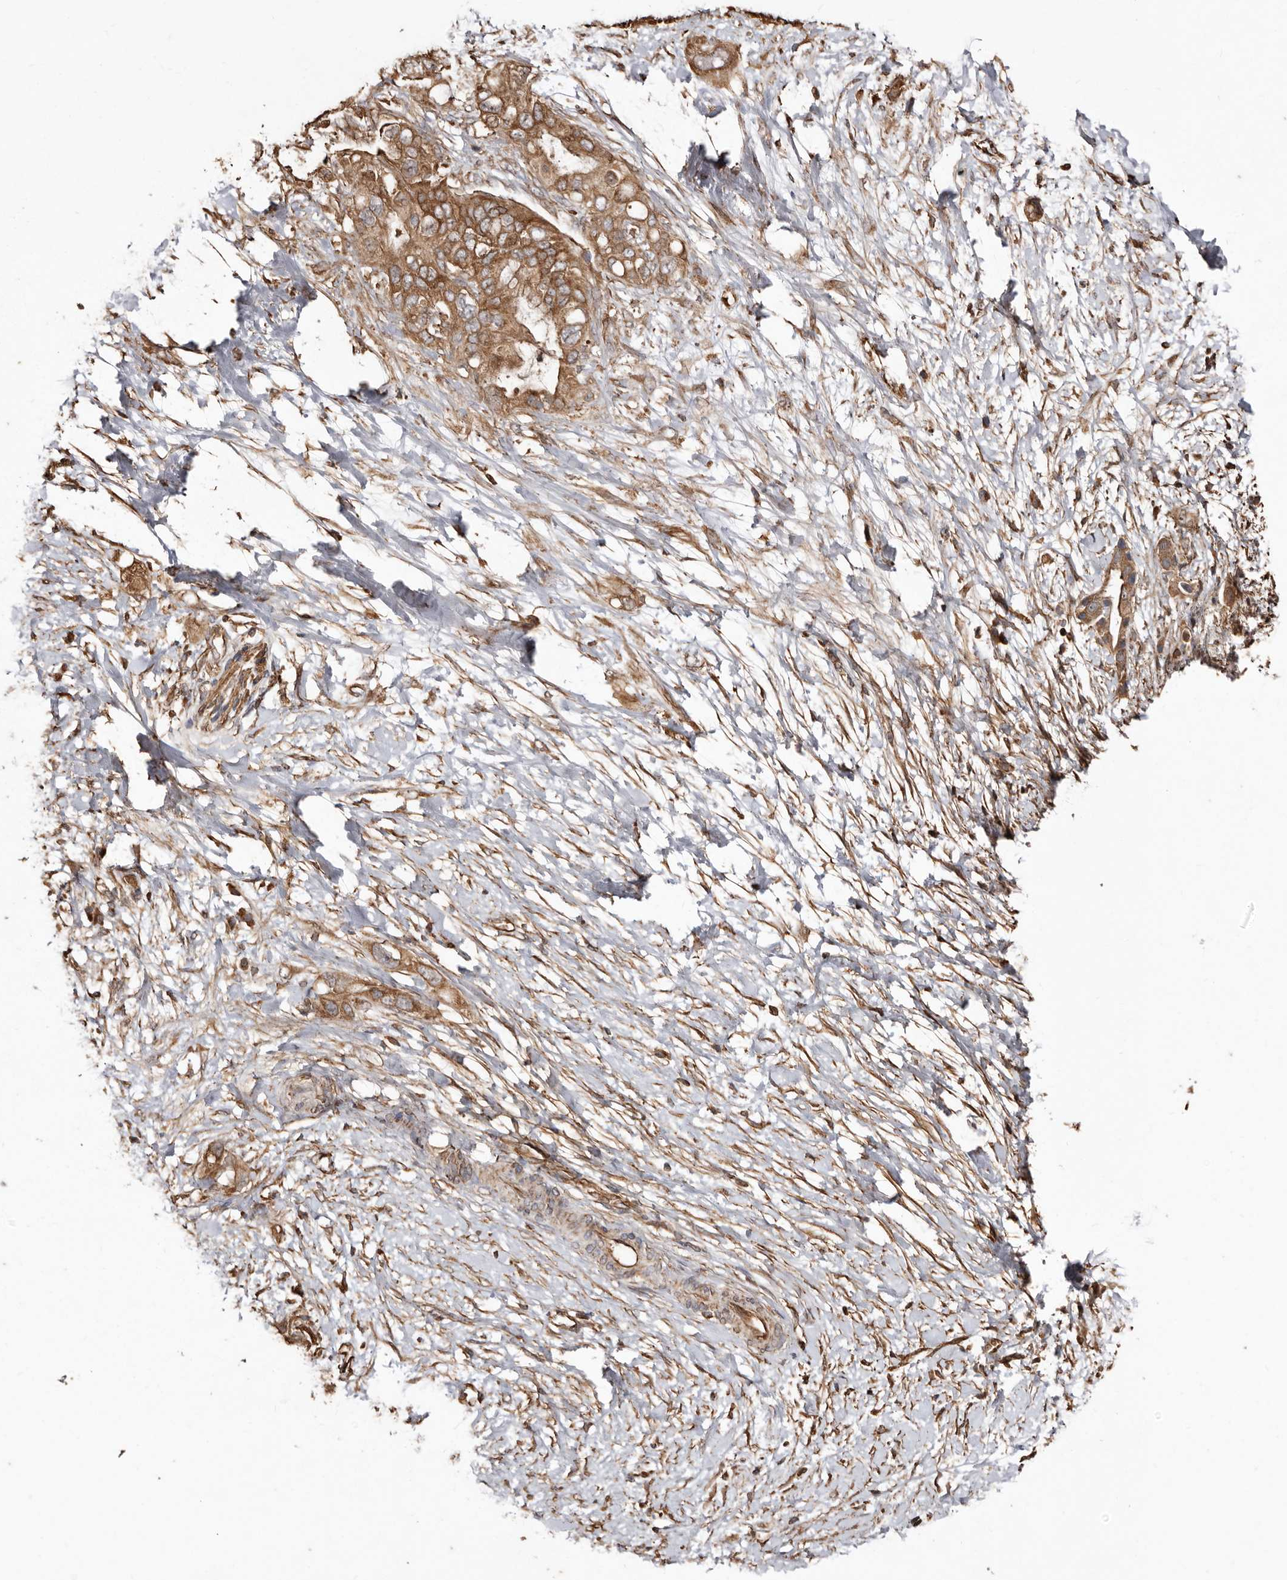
{"staining": {"intensity": "moderate", "quantity": ">75%", "location": "cytoplasmic/membranous"}, "tissue": "pancreatic cancer", "cell_type": "Tumor cells", "image_type": "cancer", "snomed": [{"axis": "morphology", "description": "Adenocarcinoma, NOS"}, {"axis": "topography", "description": "Pancreas"}], "caption": "The micrograph demonstrates staining of pancreatic adenocarcinoma, revealing moderate cytoplasmic/membranous protein positivity (brown color) within tumor cells.", "gene": "MACC1", "patient": {"sex": "female", "age": 56}}